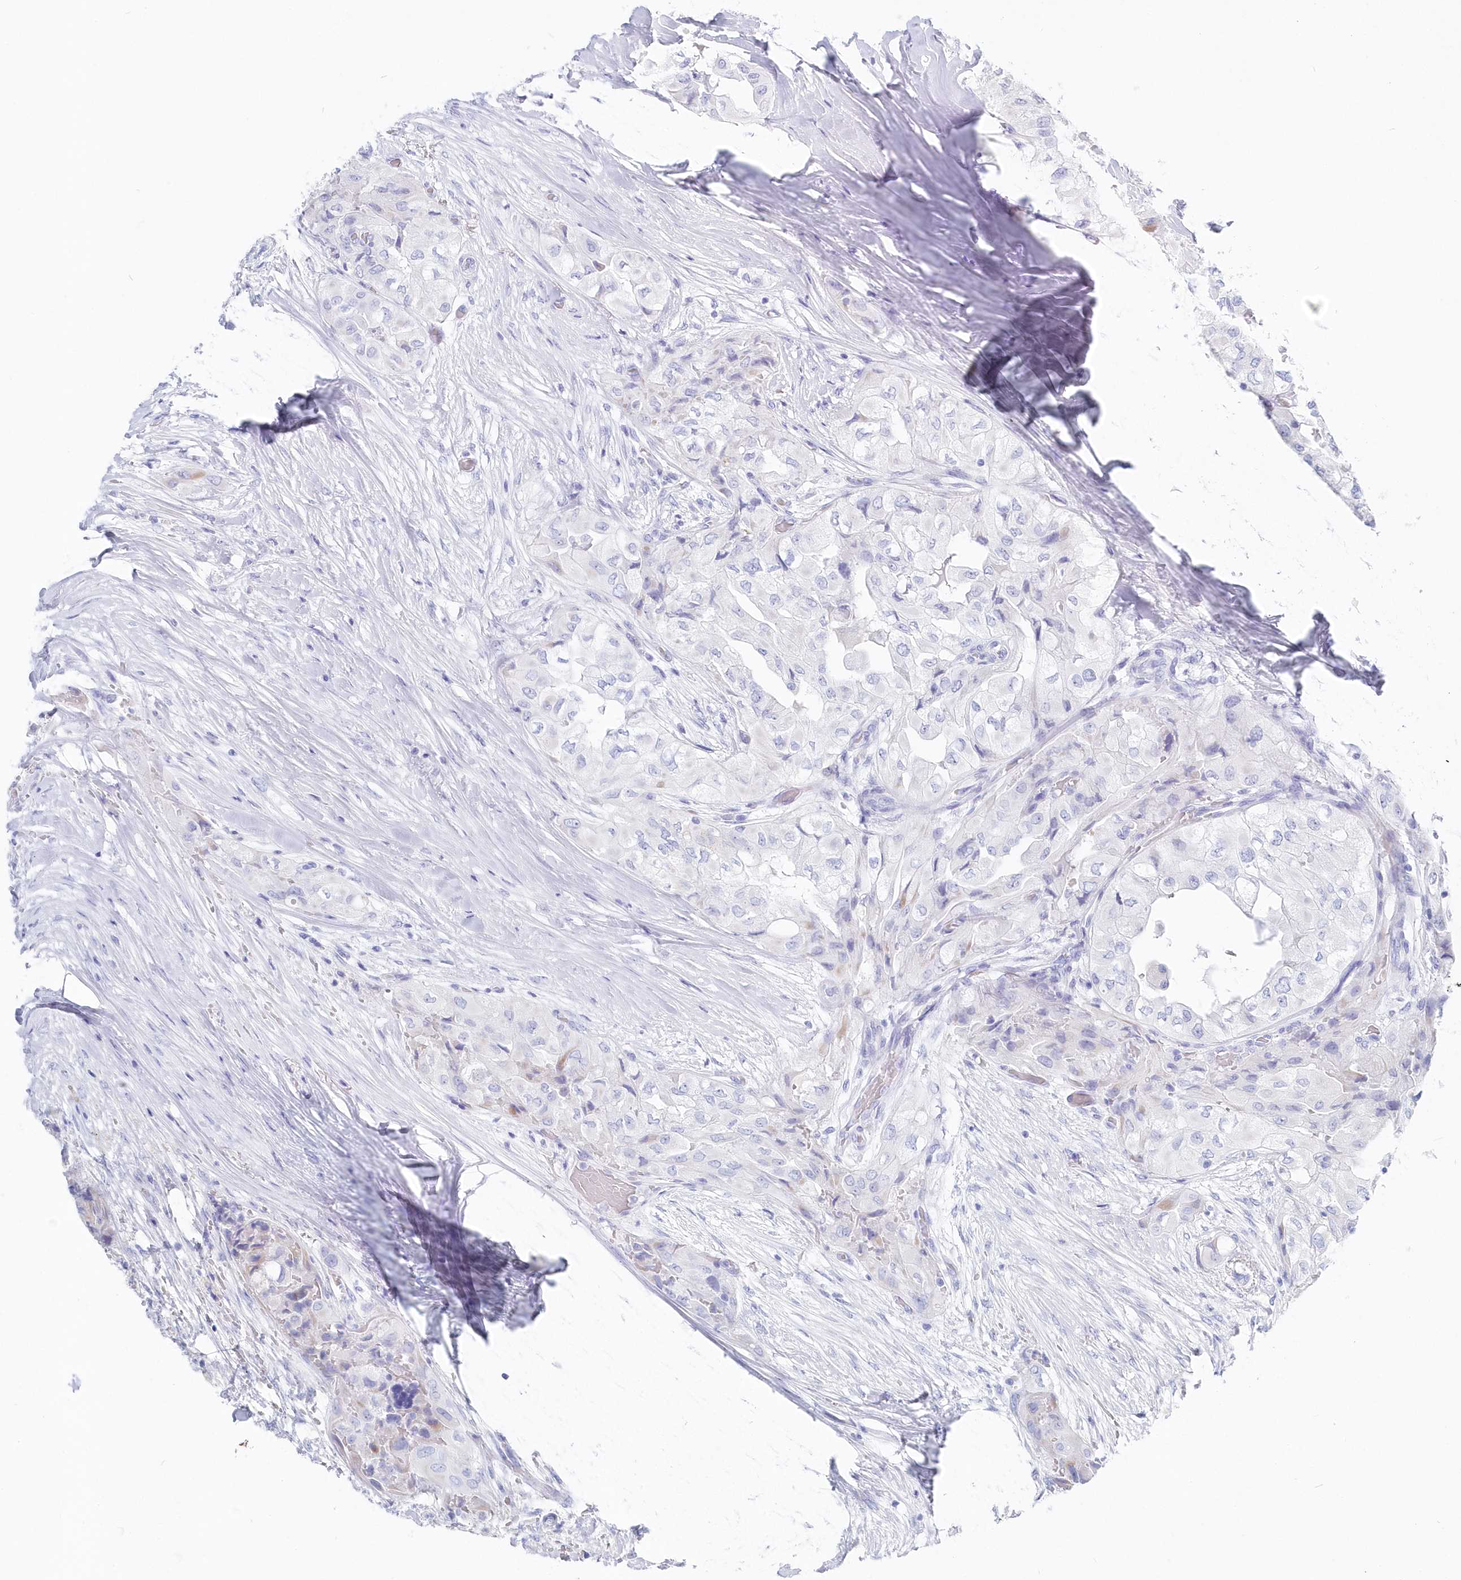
{"staining": {"intensity": "negative", "quantity": "none", "location": "none"}, "tissue": "thyroid cancer", "cell_type": "Tumor cells", "image_type": "cancer", "snomed": [{"axis": "morphology", "description": "Papillary adenocarcinoma, NOS"}, {"axis": "topography", "description": "Thyroid gland"}], "caption": "Immunohistochemical staining of thyroid papillary adenocarcinoma displays no significant positivity in tumor cells.", "gene": "CSNK1G2", "patient": {"sex": "female", "age": 59}}